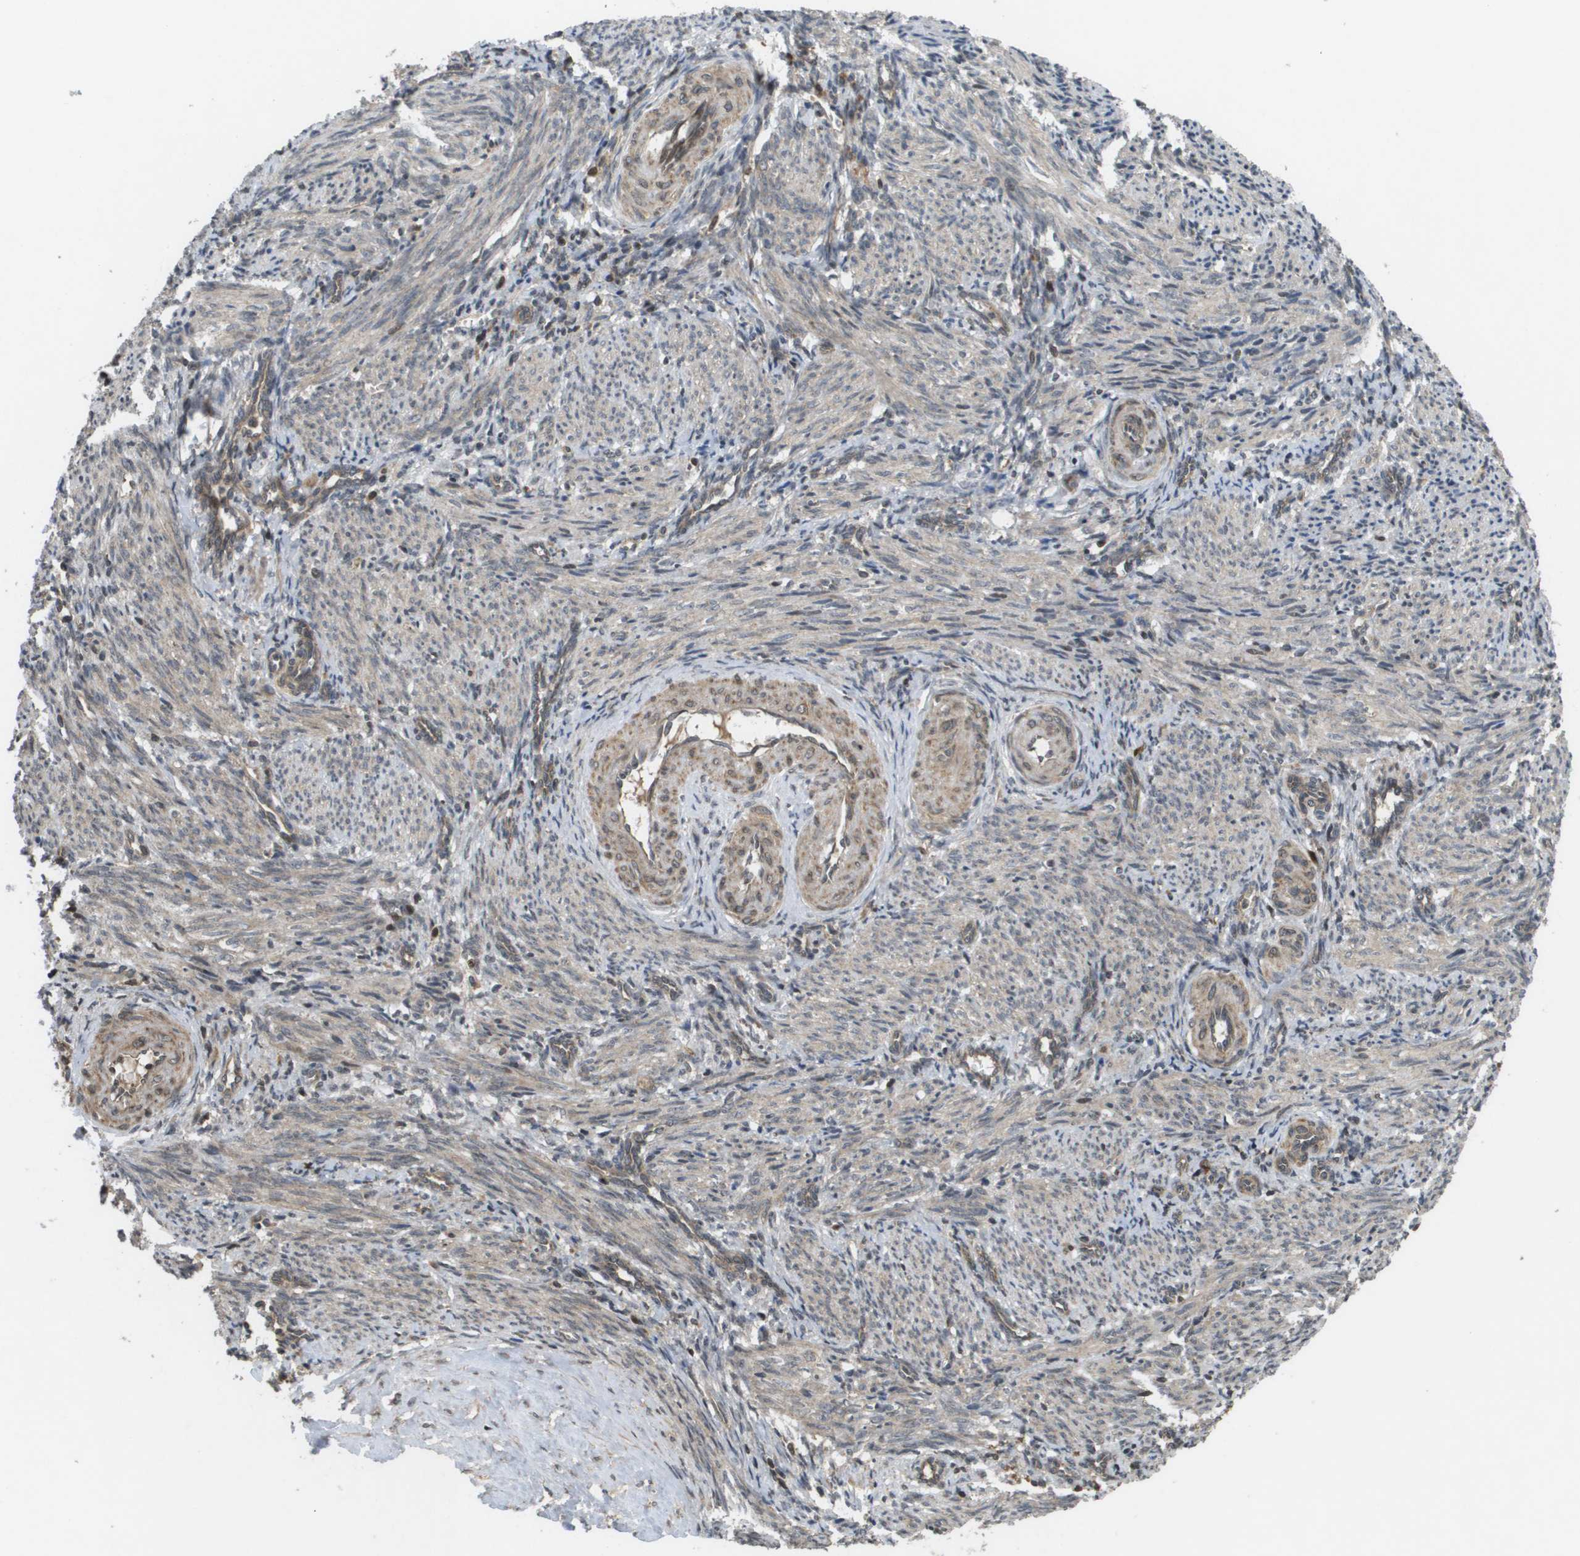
{"staining": {"intensity": "weak", "quantity": ">75%", "location": "cytoplasmic/membranous"}, "tissue": "smooth muscle", "cell_type": "Smooth muscle cells", "image_type": "normal", "snomed": [{"axis": "morphology", "description": "Normal tissue, NOS"}, {"axis": "topography", "description": "Endometrium"}], "caption": "Immunohistochemical staining of unremarkable smooth muscle exhibits weak cytoplasmic/membranous protein staining in about >75% of smooth muscle cells. Immunohistochemistry (ihc) stains the protein in brown and the nuclei are stained blue.", "gene": "KIF11", "patient": {"sex": "female", "age": 33}}